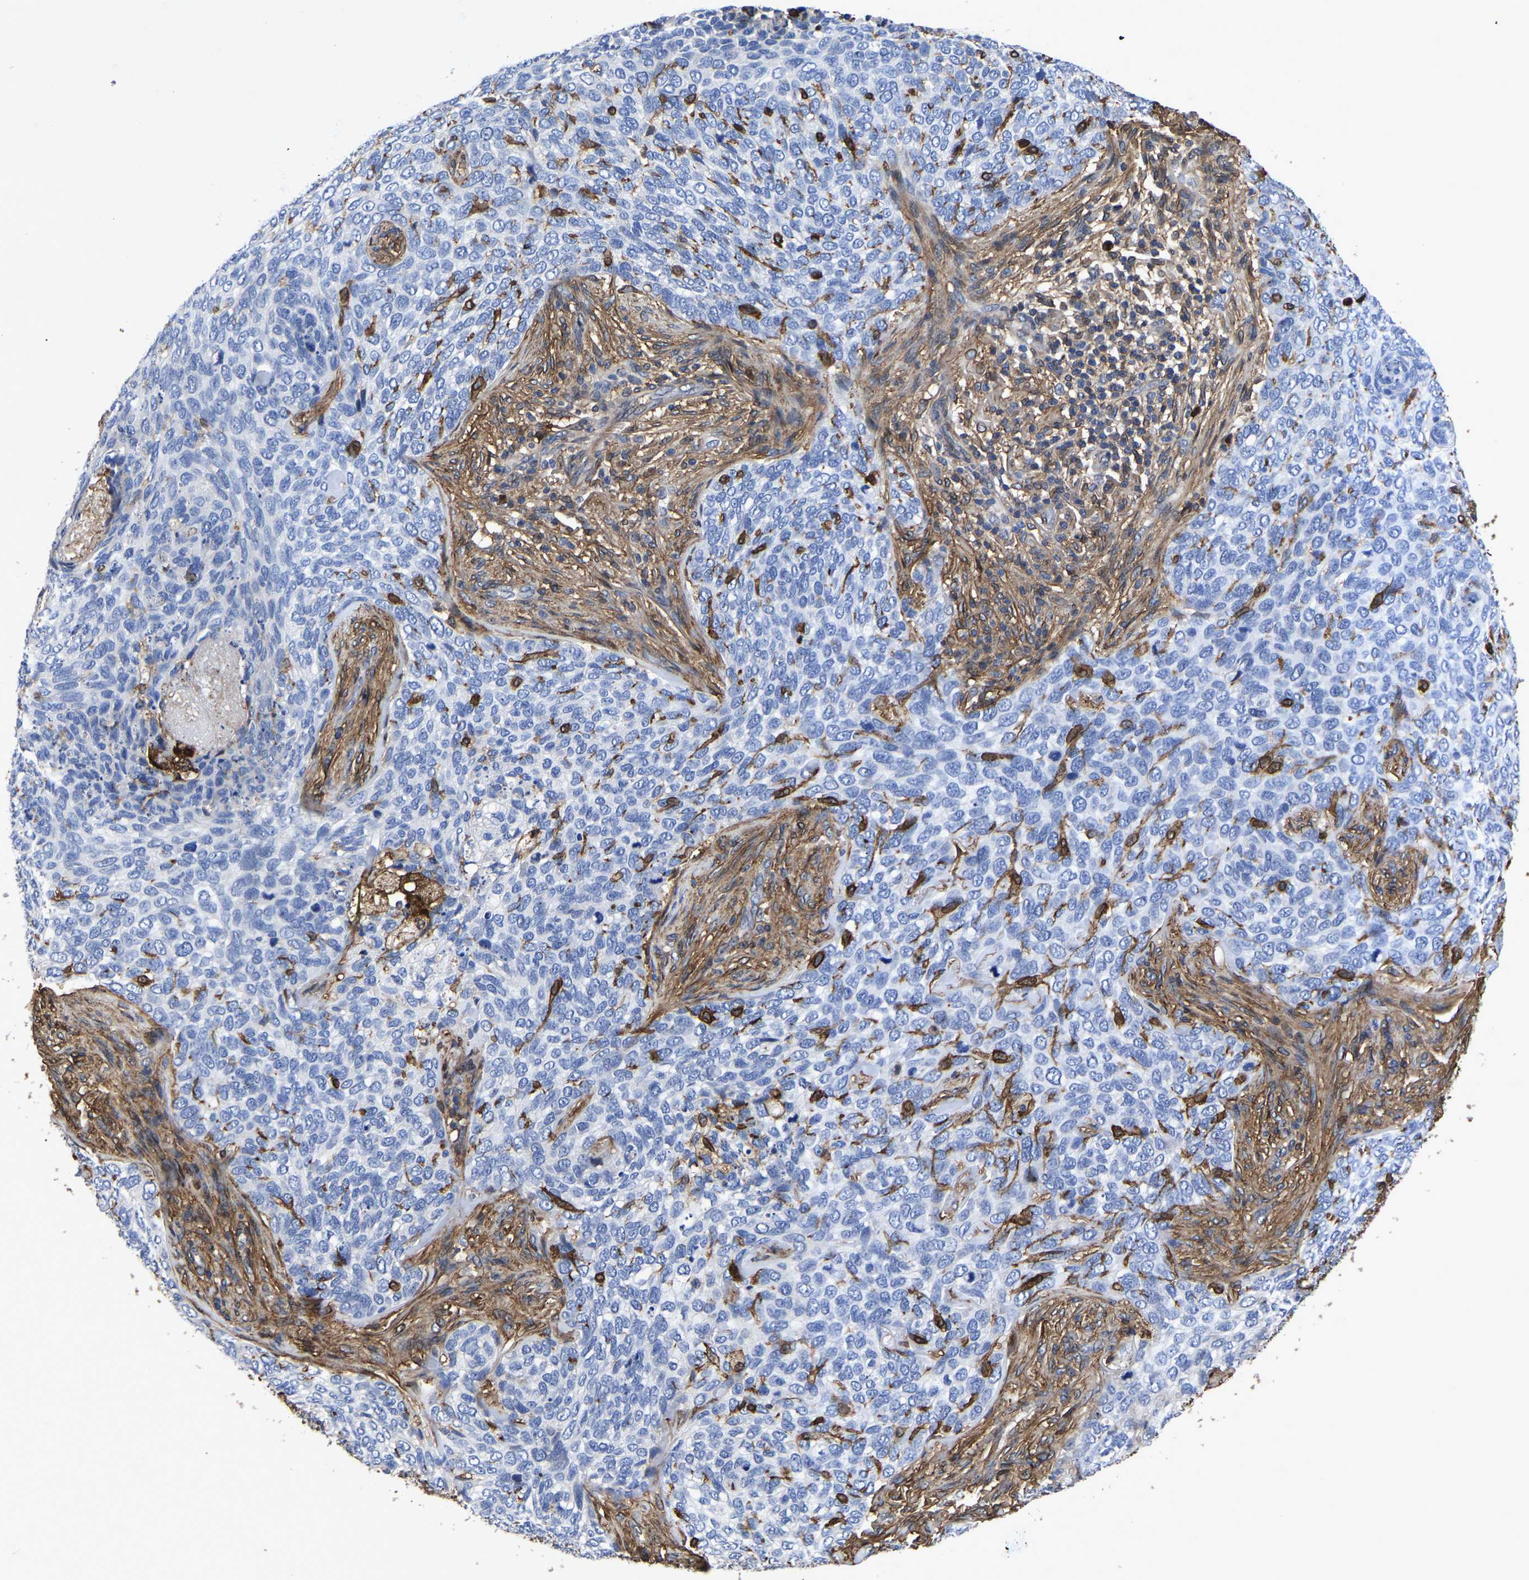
{"staining": {"intensity": "negative", "quantity": "none", "location": "none"}, "tissue": "skin cancer", "cell_type": "Tumor cells", "image_type": "cancer", "snomed": [{"axis": "morphology", "description": "Basal cell carcinoma"}, {"axis": "topography", "description": "Skin"}], "caption": "This is an immunohistochemistry histopathology image of skin cancer. There is no expression in tumor cells.", "gene": "LIF", "patient": {"sex": "female", "age": 64}}